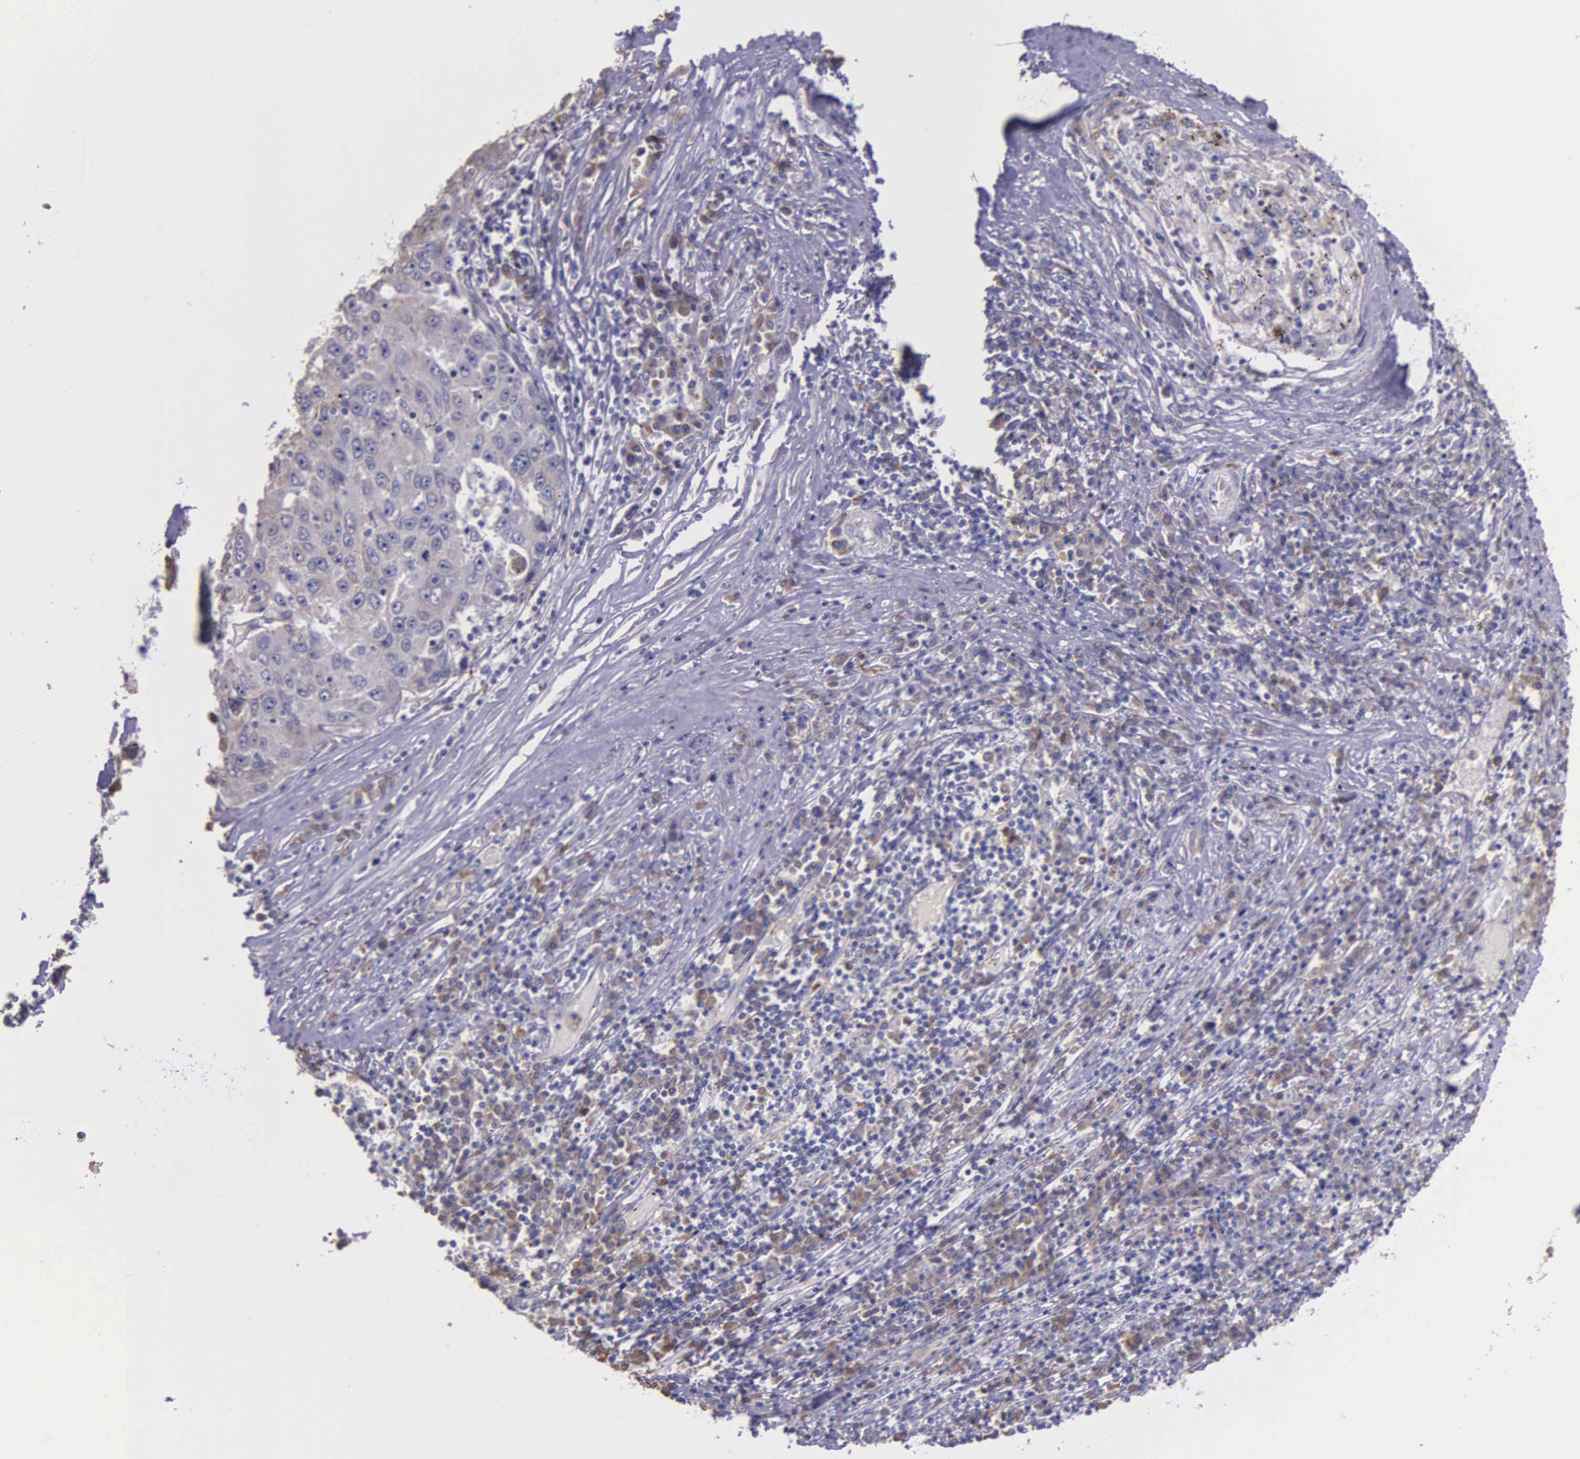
{"staining": {"intensity": "negative", "quantity": "none", "location": "none"}, "tissue": "liver cancer", "cell_type": "Tumor cells", "image_type": "cancer", "snomed": [{"axis": "morphology", "description": "Carcinoma, Hepatocellular, NOS"}, {"axis": "topography", "description": "Liver"}], "caption": "A high-resolution photomicrograph shows IHC staining of liver cancer (hepatocellular carcinoma), which demonstrates no significant staining in tumor cells.", "gene": "ZC3H12B", "patient": {"sex": "male", "age": 49}}